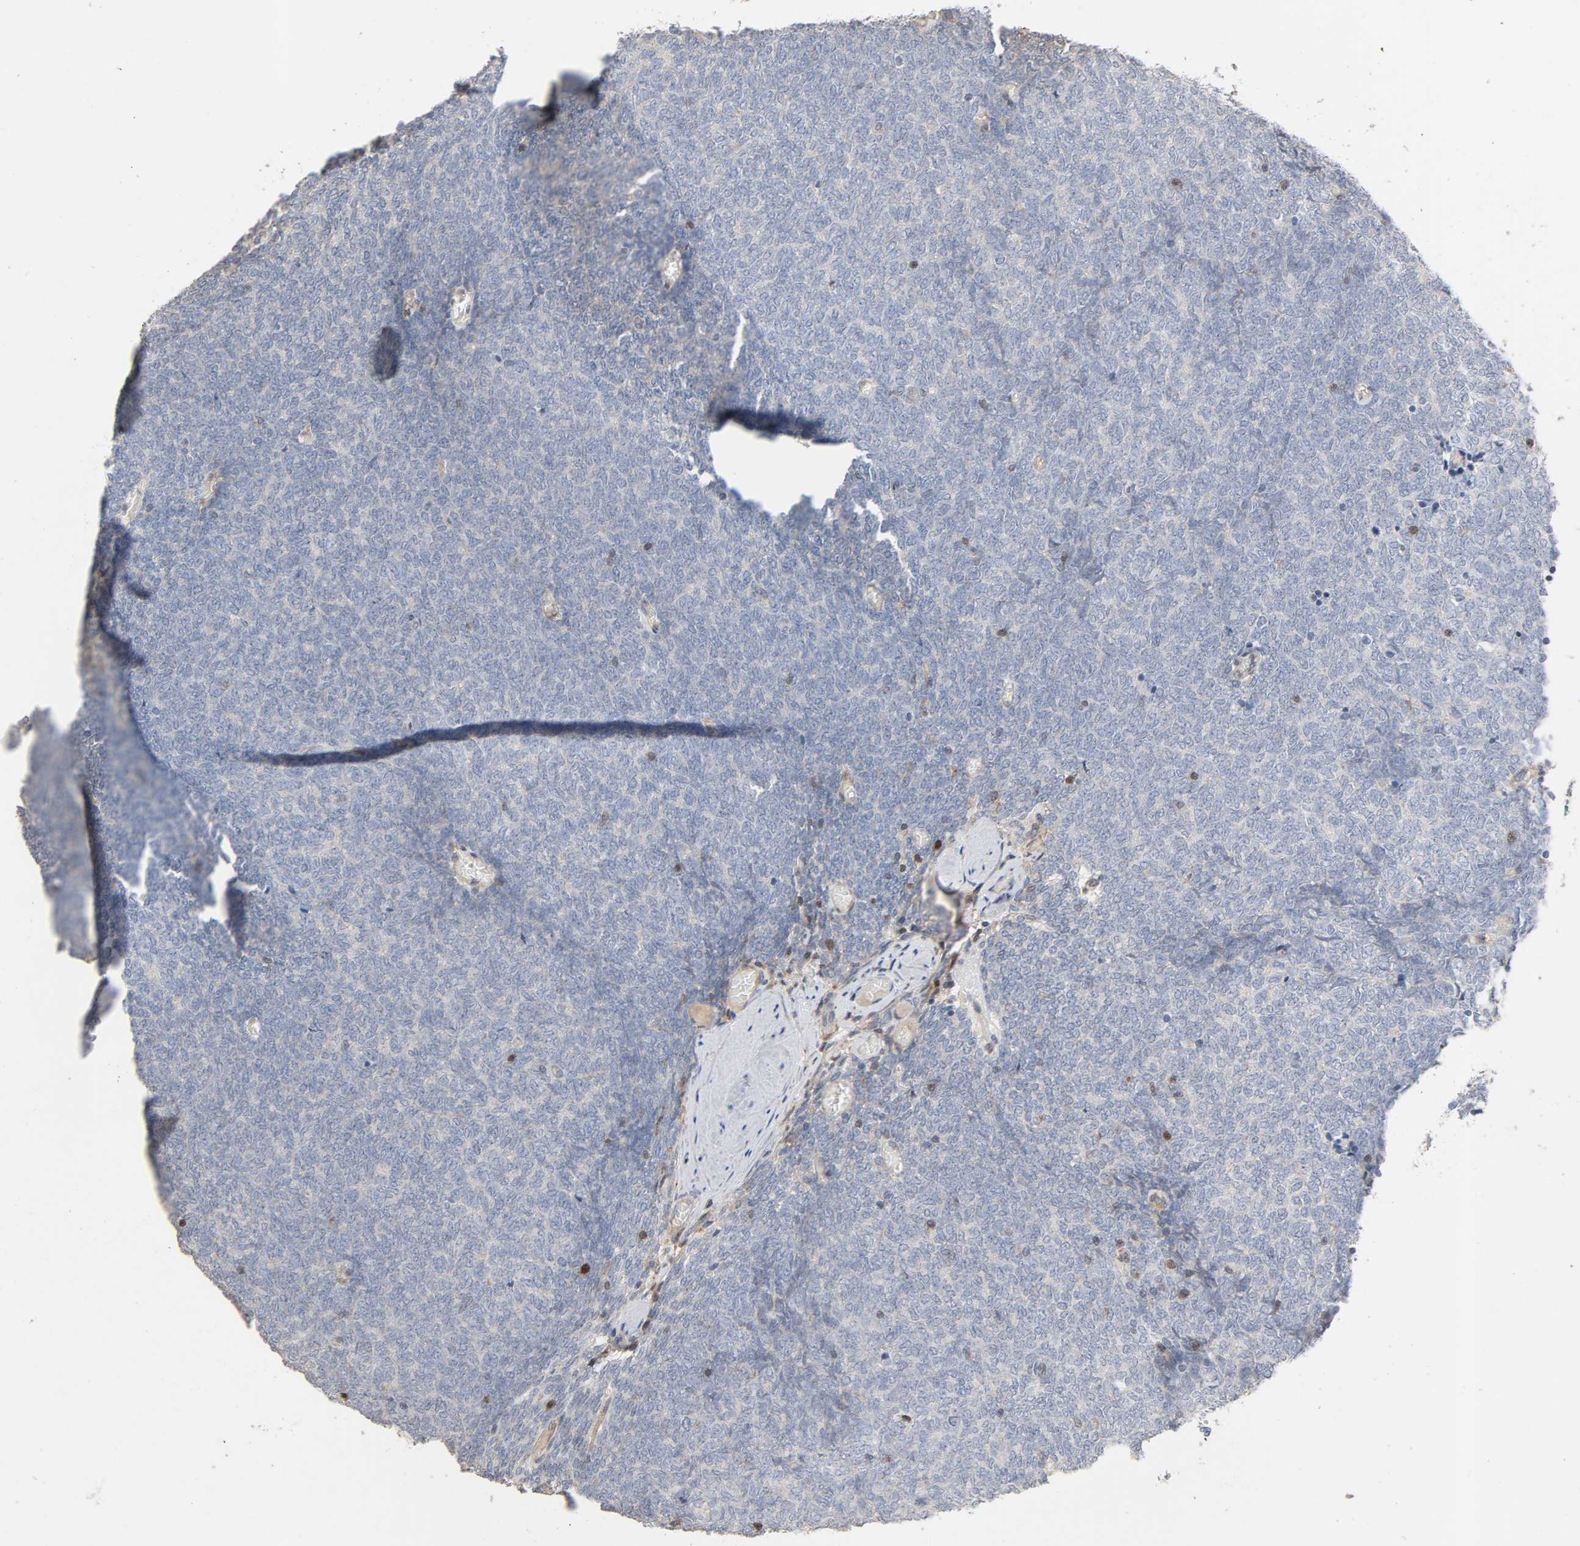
{"staining": {"intensity": "negative", "quantity": "none", "location": "none"}, "tissue": "renal cancer", "cell_type": "Tumor cells", "image_type": "cancer", "snomed": [{"axis": "morphology", "description": "Neoplasm, malignant, NOS"}, {"axis": "topography", "description": "Kidney"}], "caption": "Renal cancer (neoplasm (malignant)) stained for a protein using immunohistochemistry (IHC) demonstrates no positivity tumor cells.", "gene": "CDK6", "patient": {"sex": "male", "age": 28}}